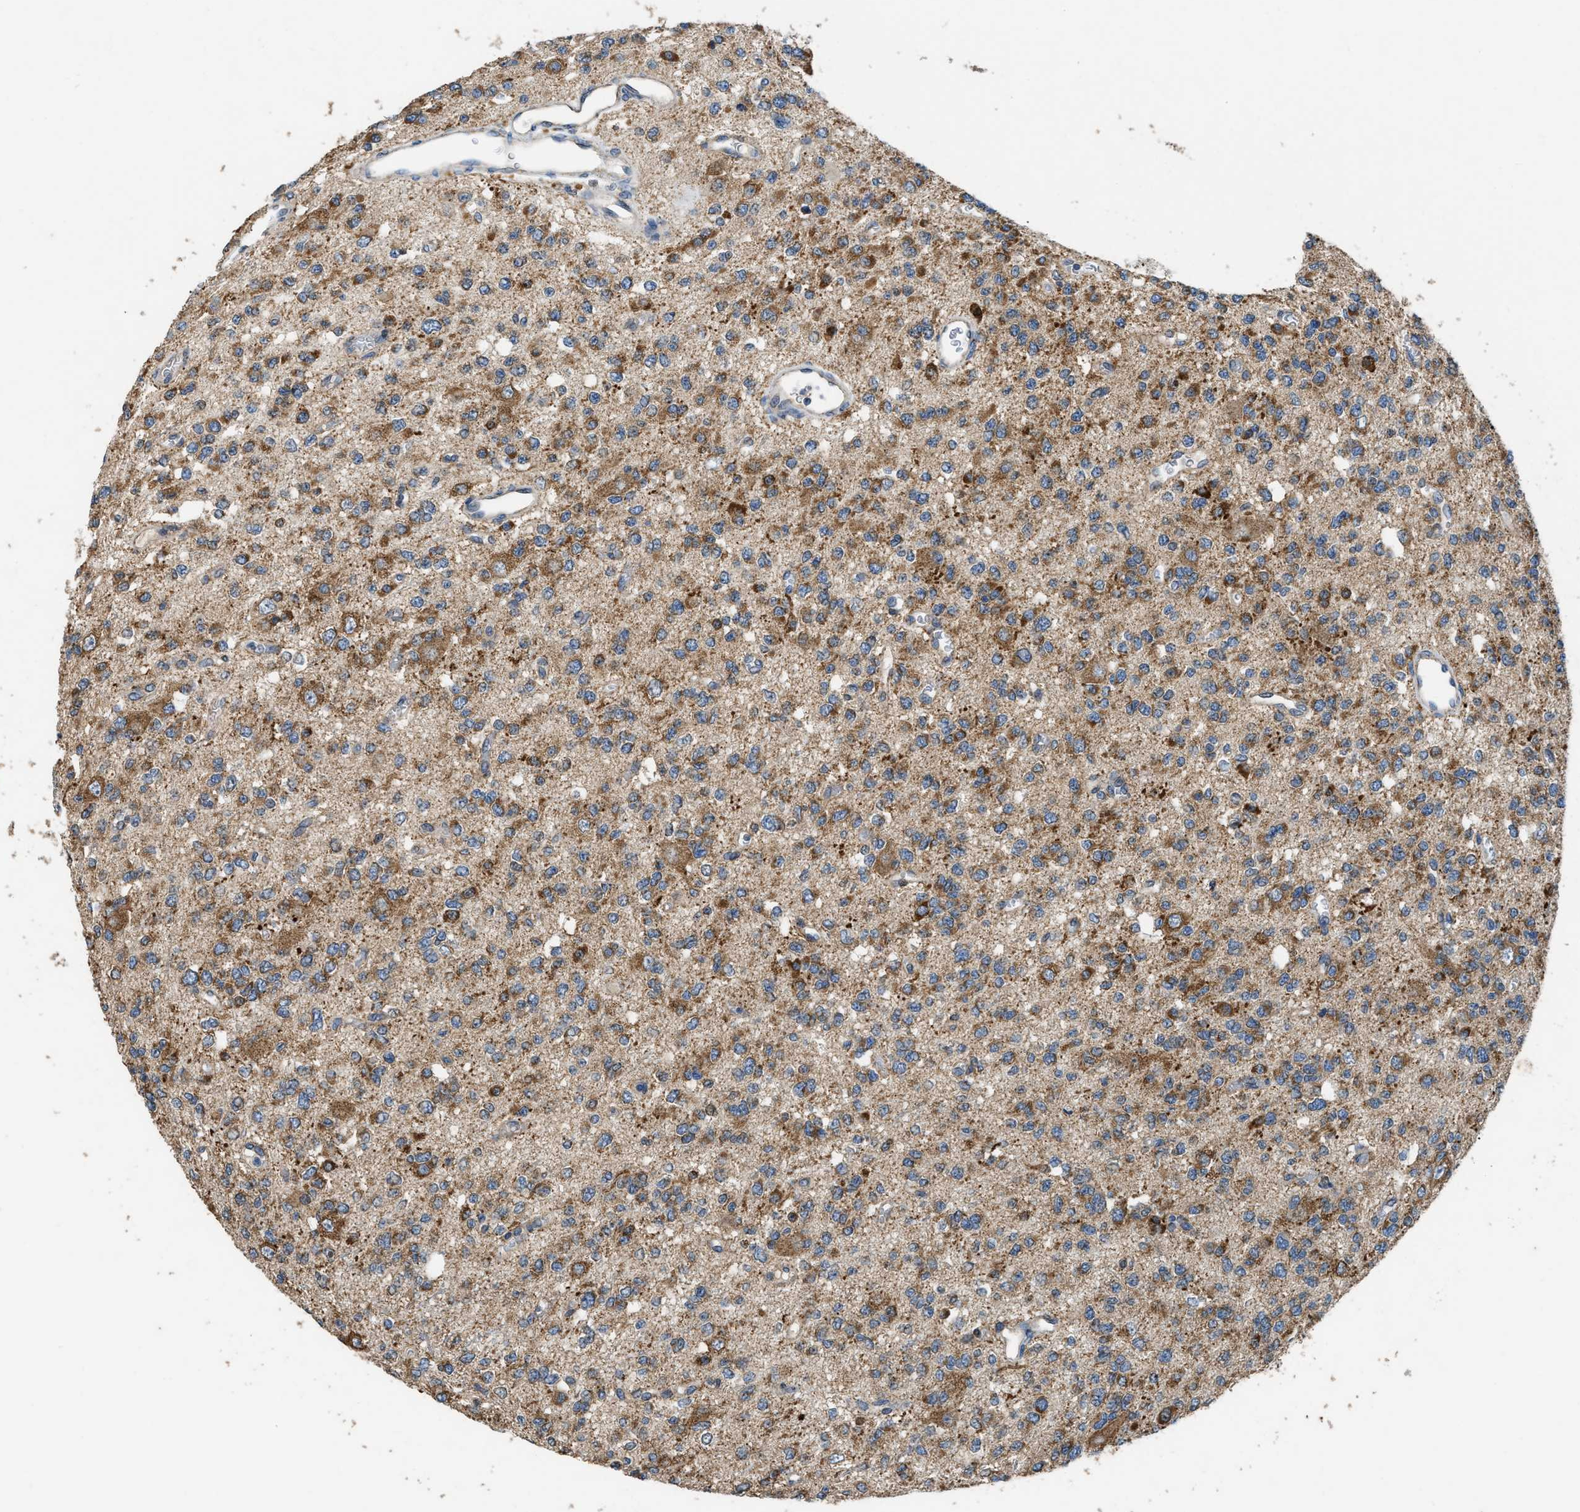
{"staining": {"intensity": "strong", "quantity": "25%-75%", "location": "cytoplasmic/membranous"}, "tissue": "glioma", "cell_type": "Tumor cells", "image_type": "cancer", "snomed": [{"axis": "morphology", "description": "Glioma, malignant, Low grade"}, {"axis": "topography", "description": "Brain"}], "caption": "Immunohistochemical staining of human malignant glioma (low-grade) shows high levels of strong cytoplasmic/membranous positivity in about 25%-75% of tumor cells.", "gene": "TMEM150A", "patient": {"sex": "male", "age": 38}}